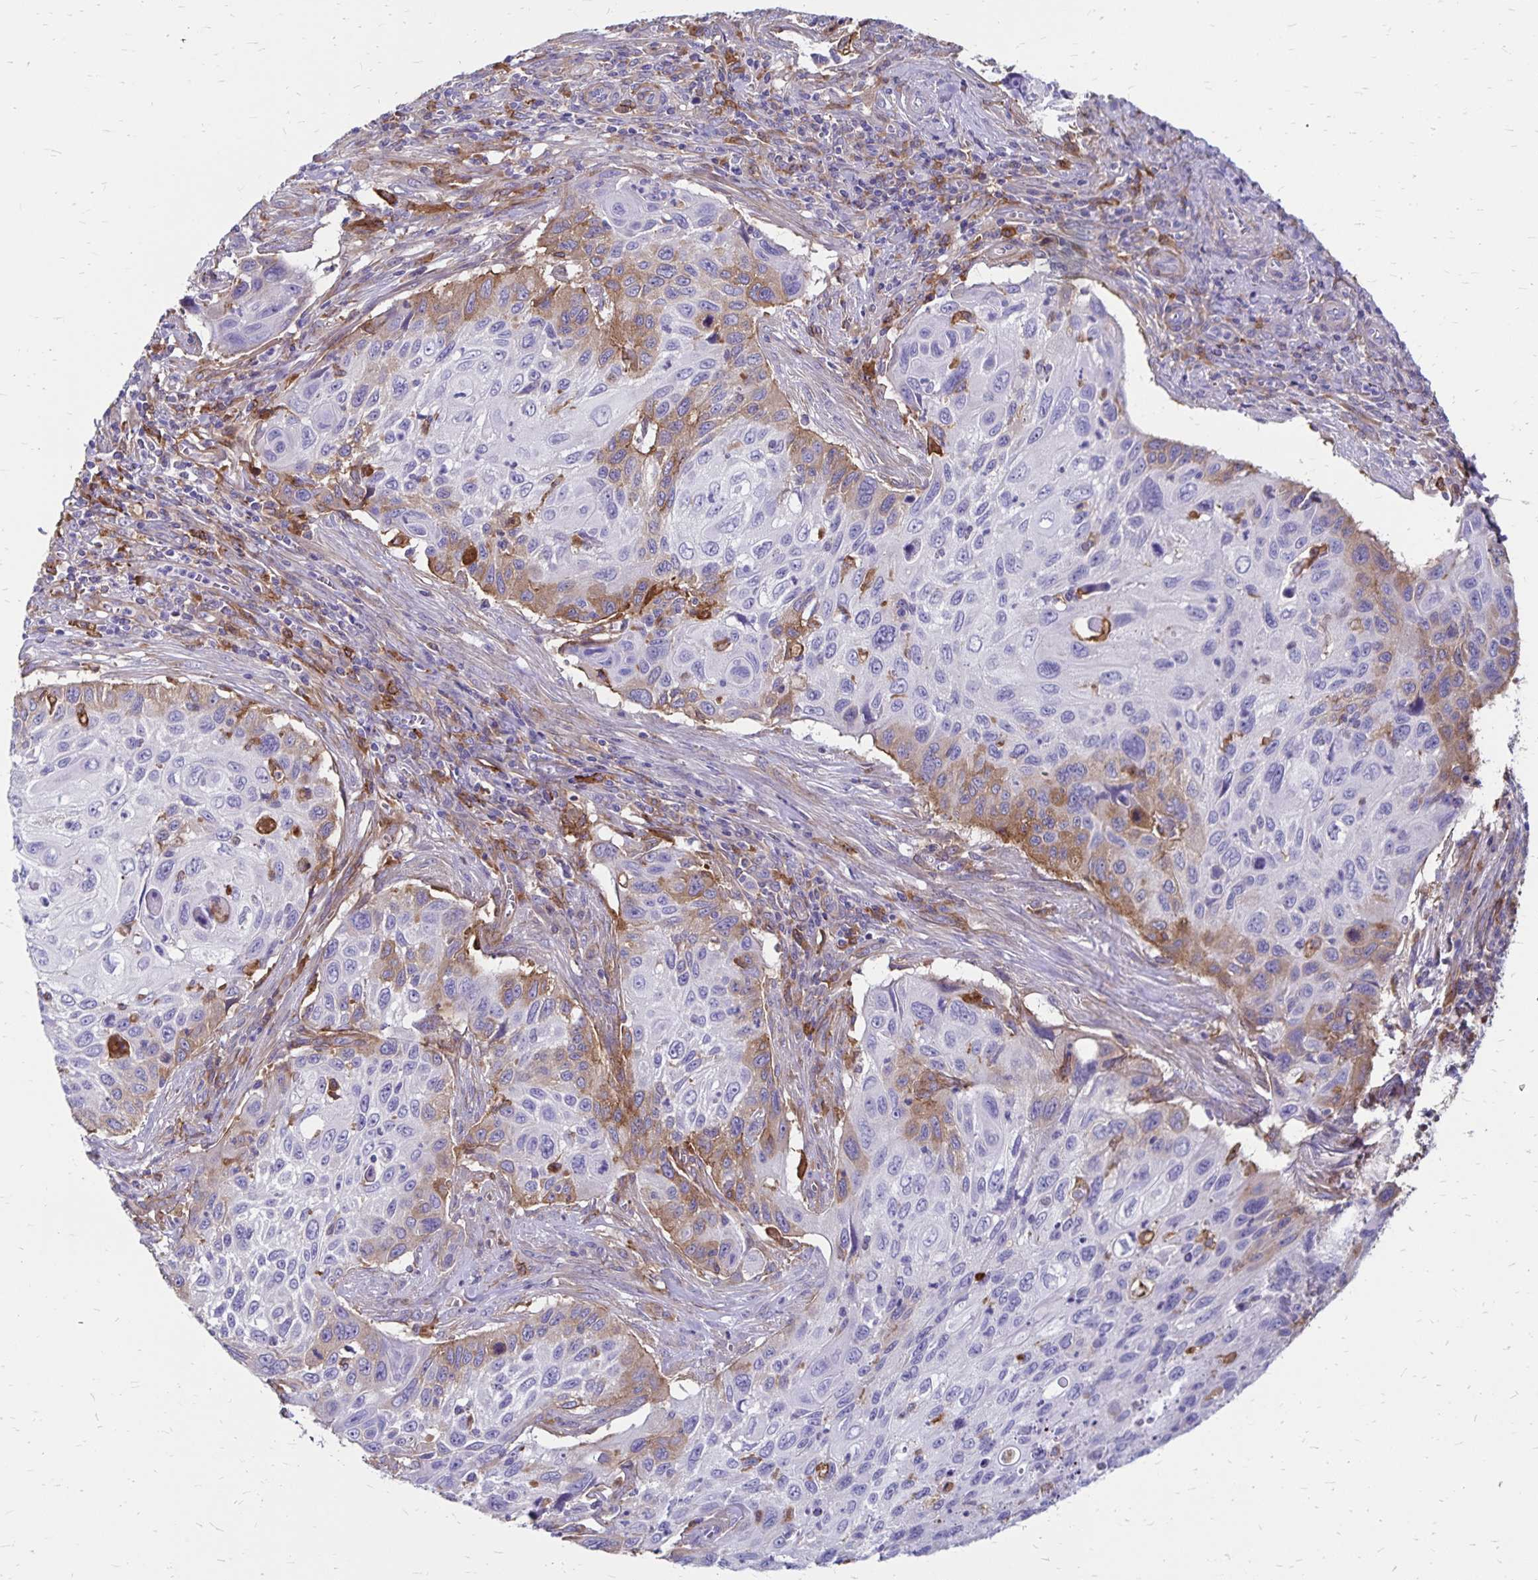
{"staining": {"intensity": "weak", "quantity": "<25%", "location": "cytoplasmic/membranous"}, "tissue": "cervical cancer", "cell_type": "Tumor cells", "image_type": "cancer", "snomed": [{"axis": "morphology", "description": "Squamous cell carcinoma, NOS"}, {"axis": "topography", "description": "Cervix"}], "caption": "Squamous cell carcinoma (cervical) was stained to show a protein in brown. There is no significant expression in tumor cells.", "gene": "TNS3", "patient": {"sex": "female", "age": 70}}